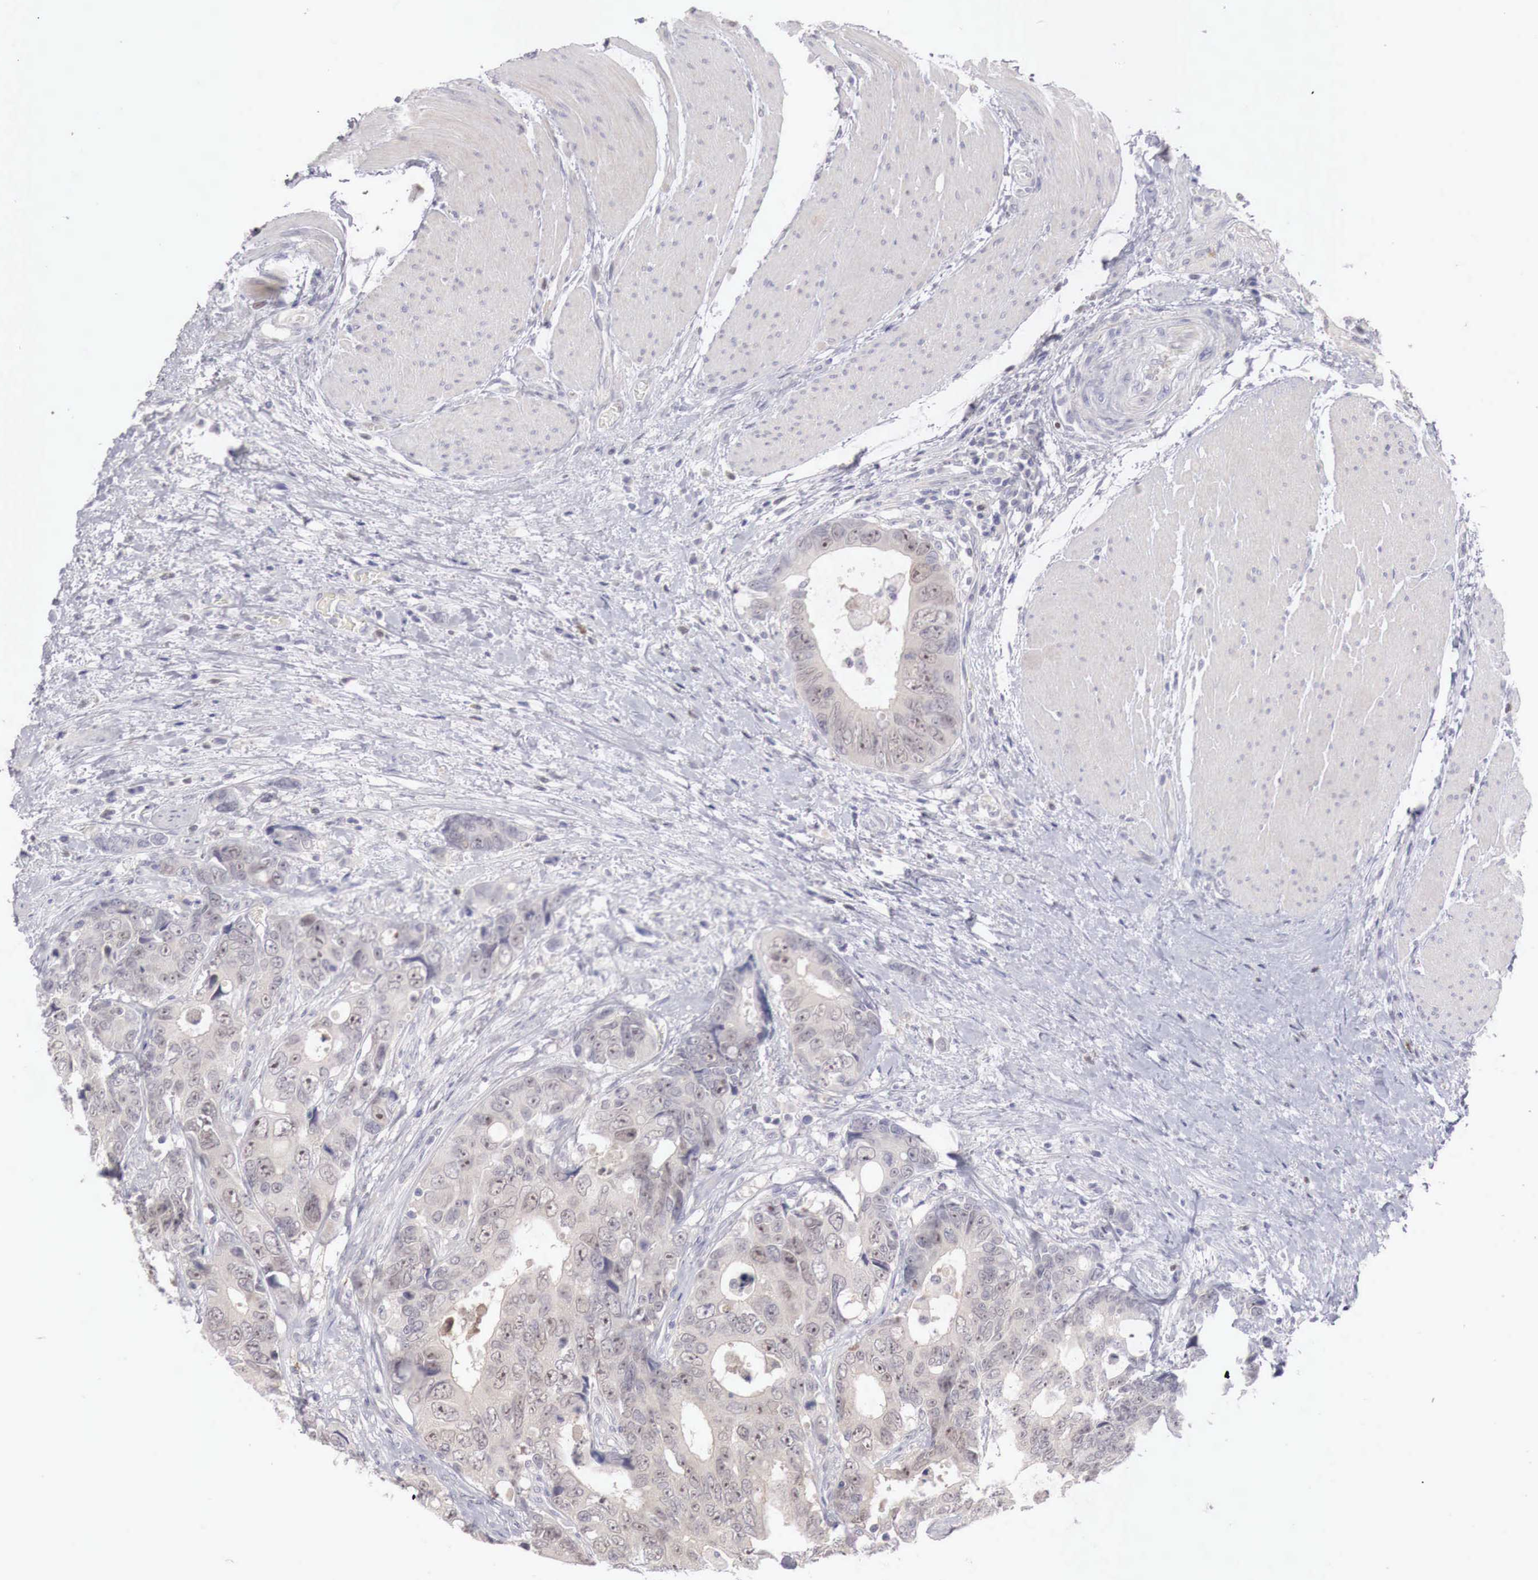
{"staining": {"intensity": "negative", "quantity": "none", "location": "none"}, "tissue": "colorectal cancer", "cell_type": "Tumor cells", "image_type": "cancer", "snomed": [{"axis": "morphology", "description": "Adenocarcinoma, NOS"}, {"axis": "topography", "description": "Rectum"}], "caption": "High magnification brightfield microscopy of colorectal cancer stained with DAB (brown) and counterstained with hematoxylin (blue): tumor cells show no significant expression. Brightfield microscopy of IHC stained with DAB (brown) and hematoxylin (blue), captured at high magnification.", "gene": "GATA1", "patient": {"sex": "female", "age": 67}}